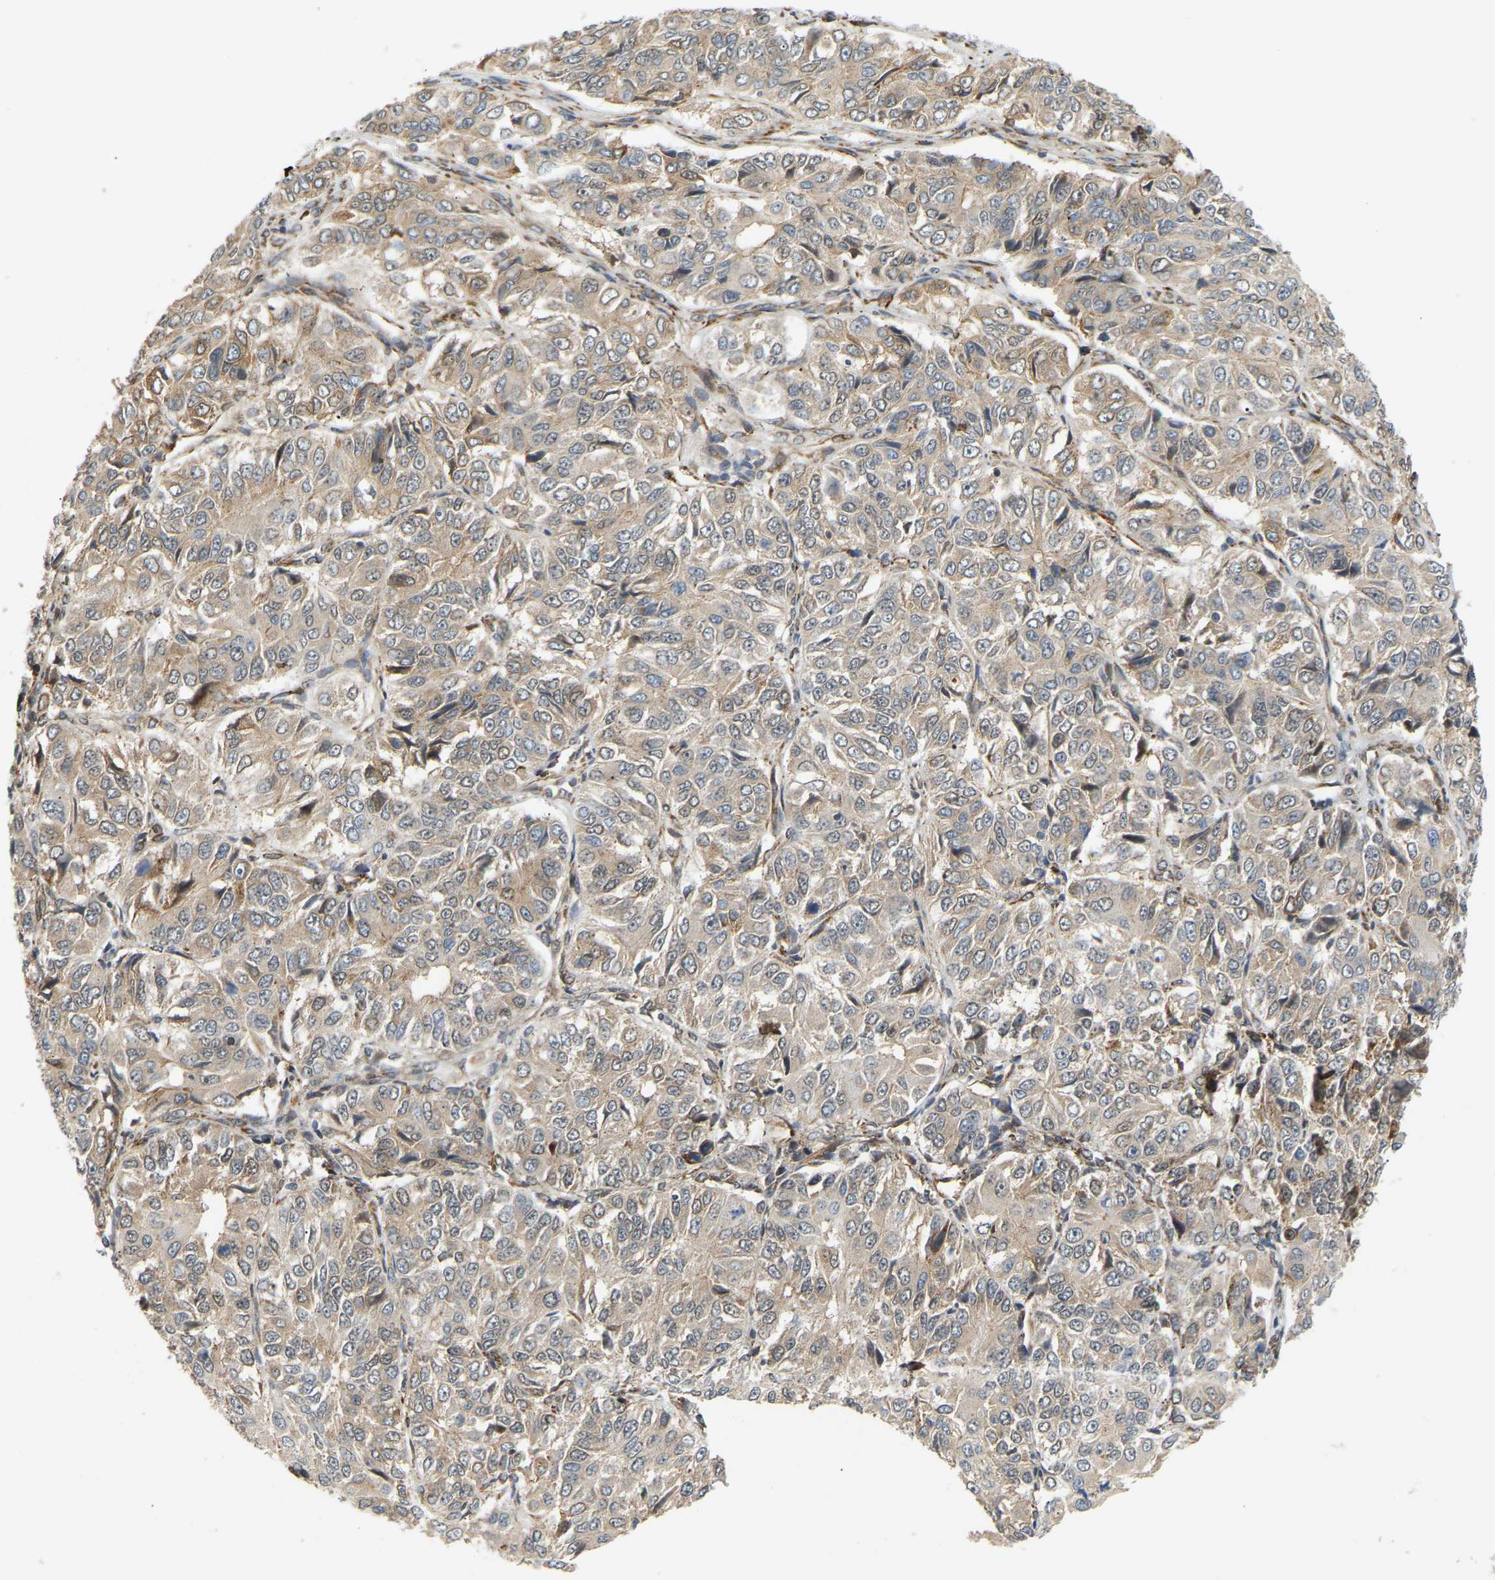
{"staining": {"intensity": "weak", "quantity": ">75%", "location": "cytoplasmic/membranous"}, "tissue": "ovarian cancer", "cell_type": "Tumor cells", "image_type": "cancer", "snomed": [{"axis": "morphology", "description": "Carcinoma, endometroid"}, {"axis": "topography", "description": "Ovary"}], "caption": "The micrograph reveals a brown stain indicating the presence of a protein in the cytoplasmic/membranous of tumor cells in ovarian cancer.", "gene": "PLCG2", "patient": {"sex": "female", "age": 51}}